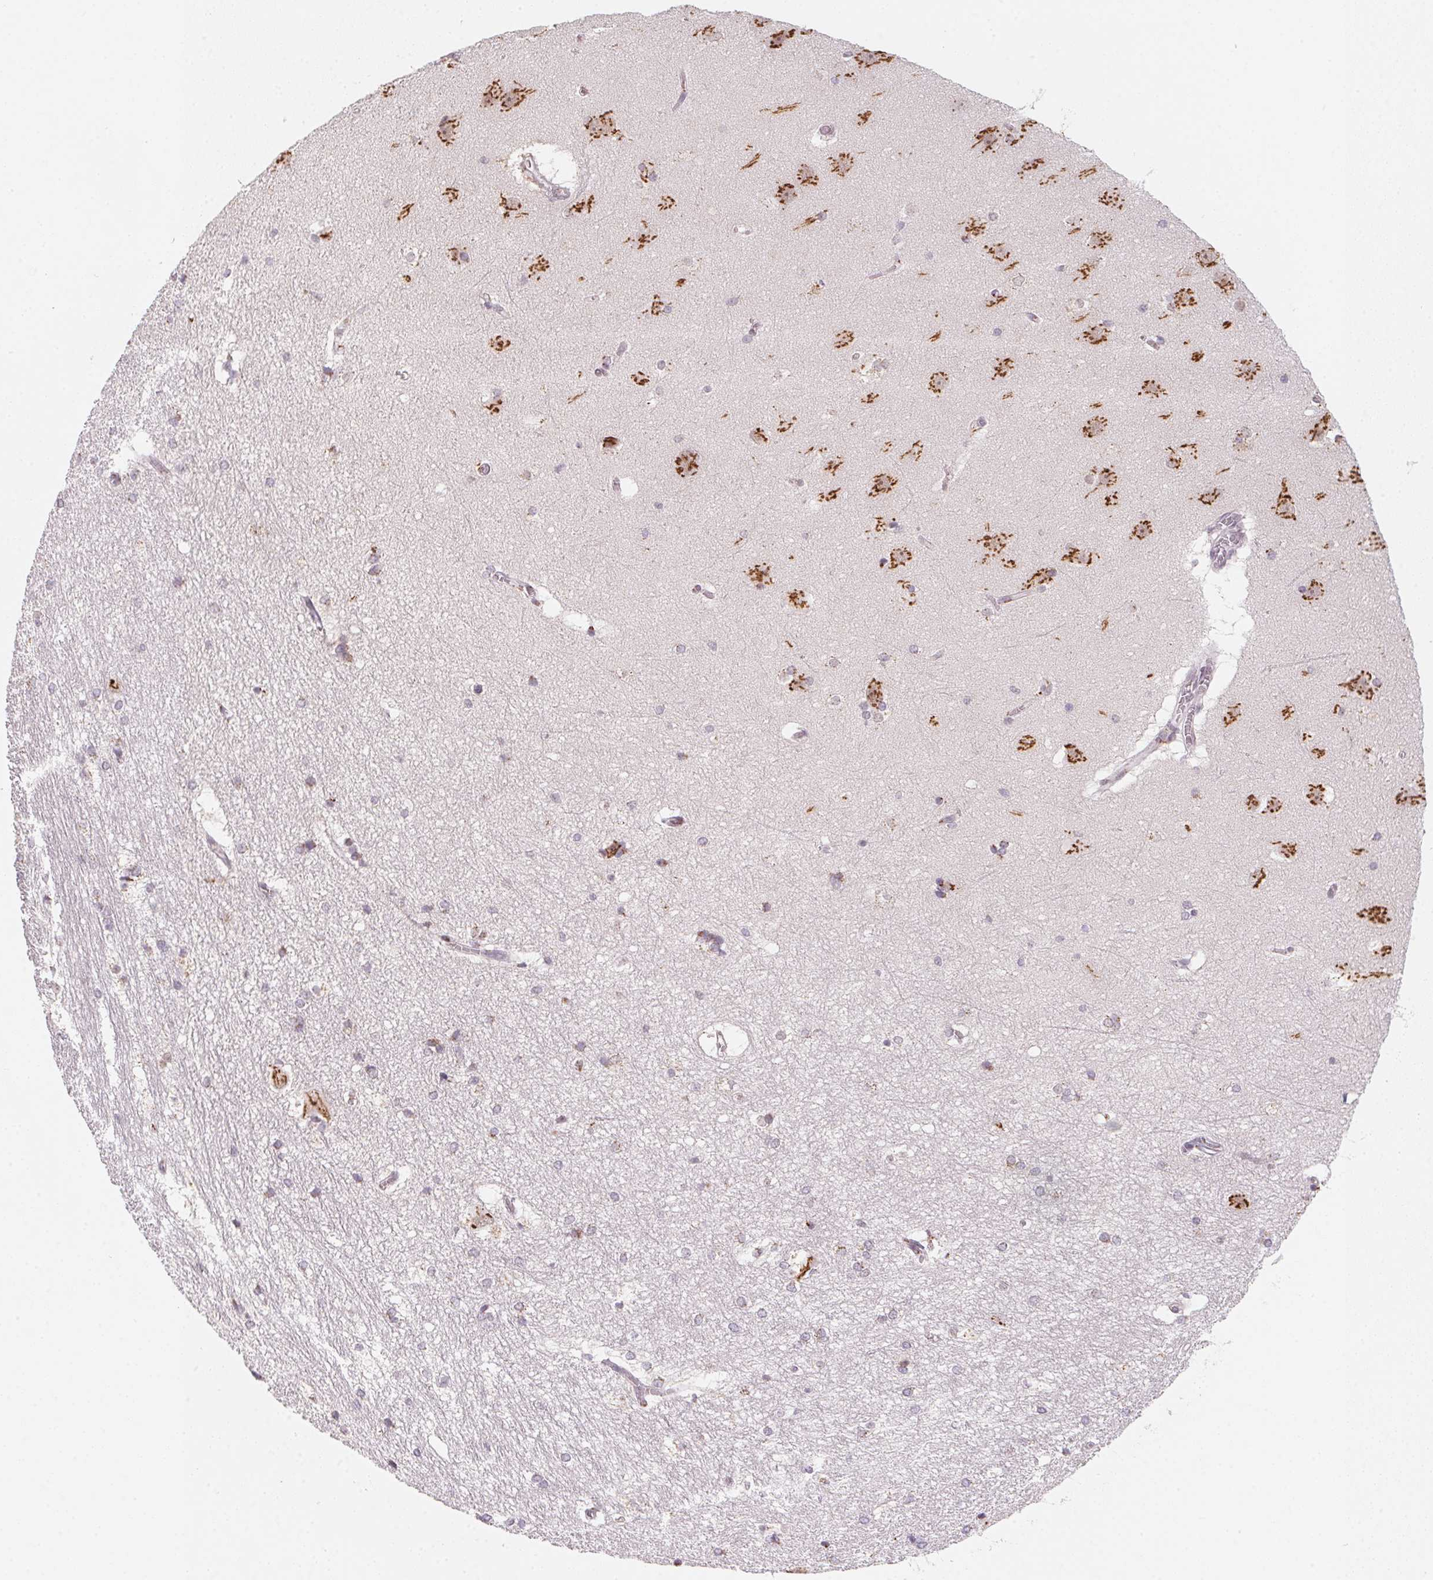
{"staining": {"intensity": "moderate", "quantity": "<25%", "location": "cytoplasmic/membranous"}, "tissue": "hippocampus", "cell_type": "Glial cells", "image_type": "normal", "snomed": [{"axis": "morphology", "description": "Normal tissue, NOS"}, {"axis": "topography", "description": "Cerebral cortex"}, {"axis": "topography", "description": "Hippocampus"}], "caption": "Immunohistochemistry of benign hippocampus exhibits low levels of moderate cytoplasmic/membranous staining in approximately <25% of glial cells.", "gene": "RAB22A", "patient": {"sex": "female", "age": 19}}